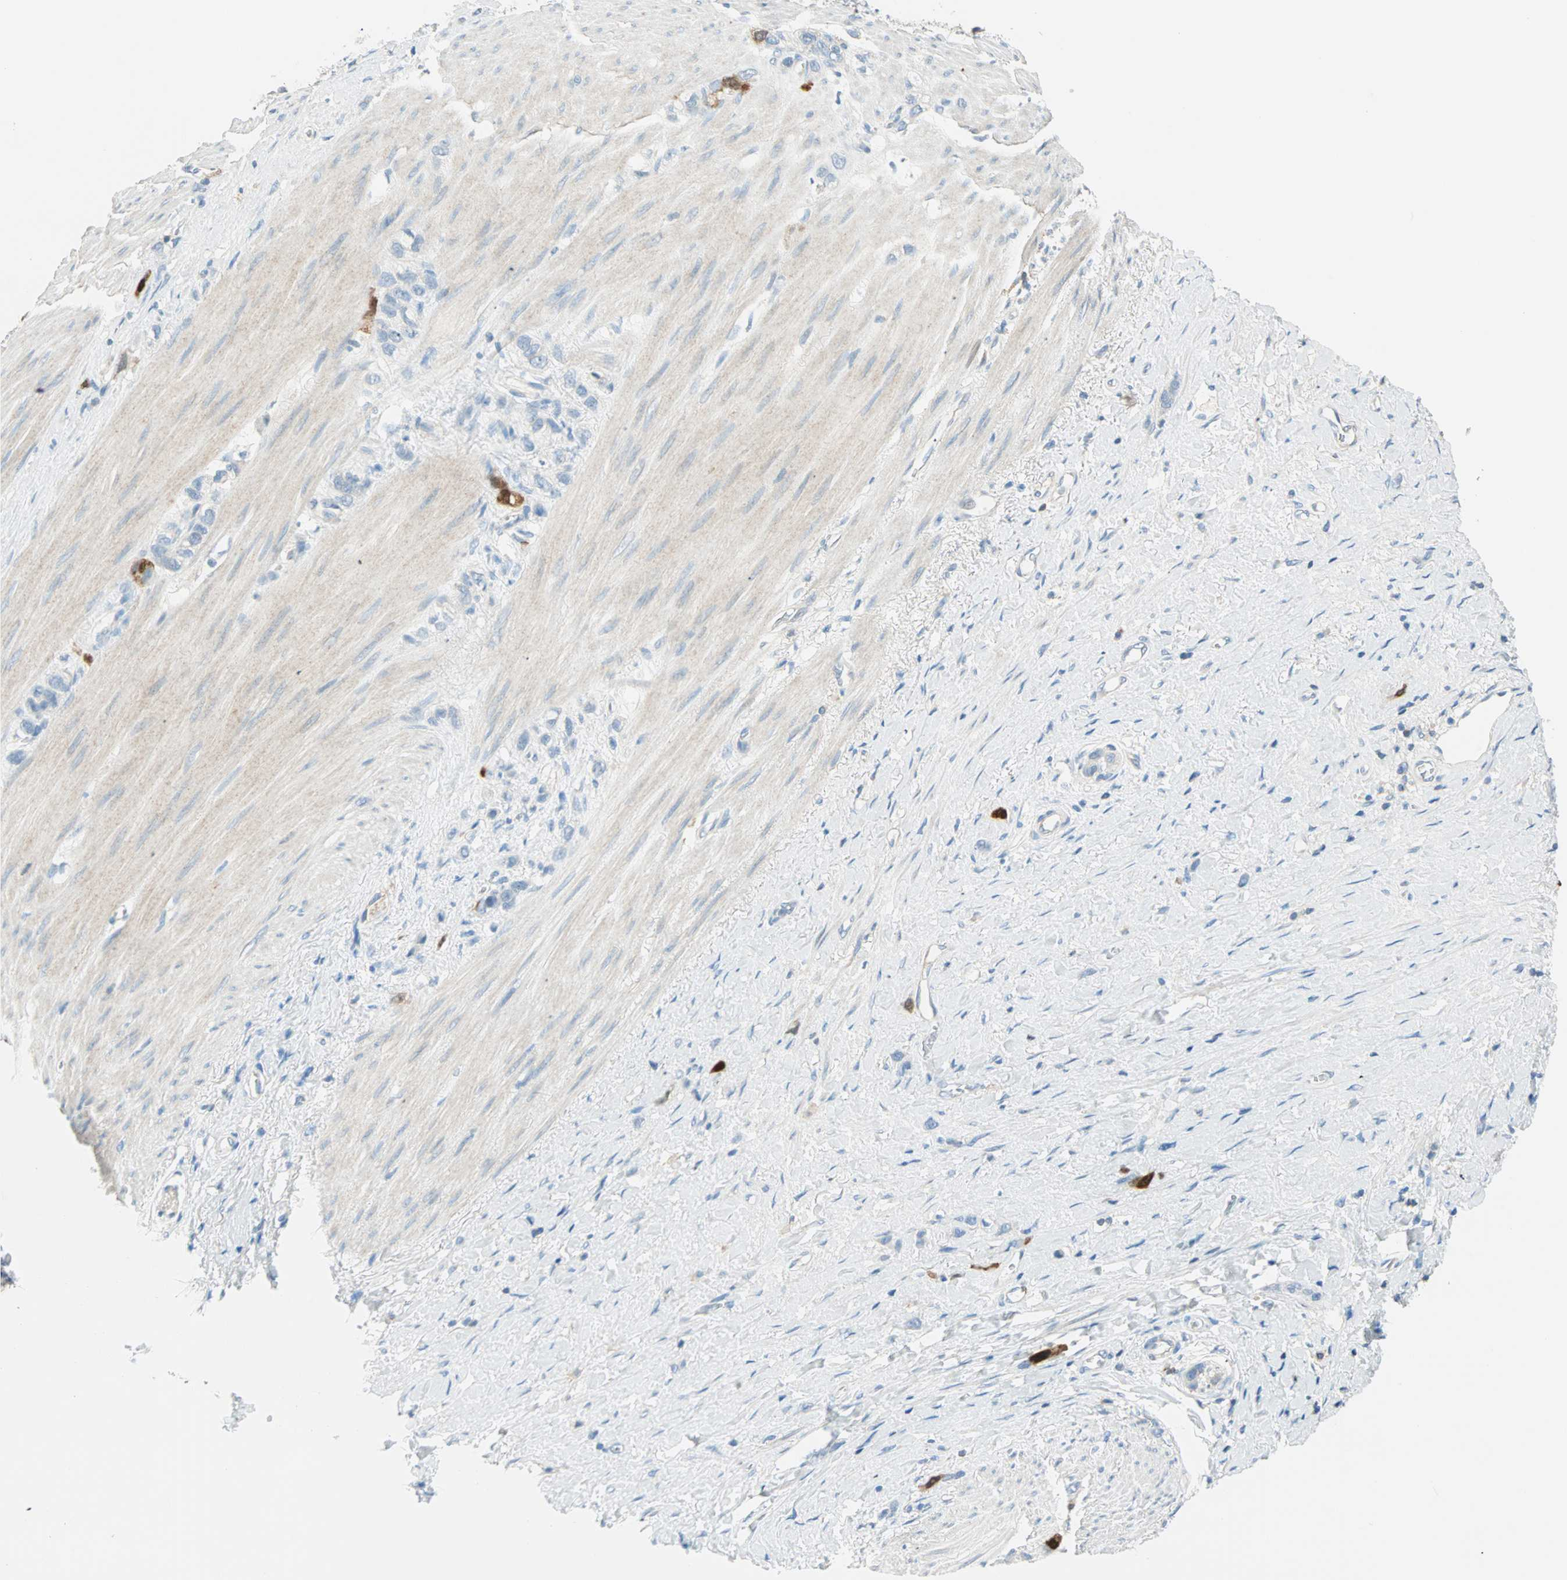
{"staining": {"intensity": "moderate", "quantity": "<25%", "location": "cytoplasmic/membranous"}, "tissue": "stomach cancer", "cell_type": "Tumor cells", "image_type": "cancer", "snomed": [{"axis": "morphology", "description": "Normal tissue, NOS"}, {"axis": "morphology", "description": "Adenocarcinoma, NOS"}, {"axis": "morphology", "description": "Adenocarcinoma, High grade"}, {"axis": "topography", "description": "Stomach, upper"}, {"axis": "topography", "description": "Stomach"}], "caption": "An image of stomach high-grade adenocarcinoma stained for a protein reveals moderate cytoplasmic/membranous brown staining in tumor cells.", "gene": "PTTG1", "patient": {"sex": "female", "age": 65}}